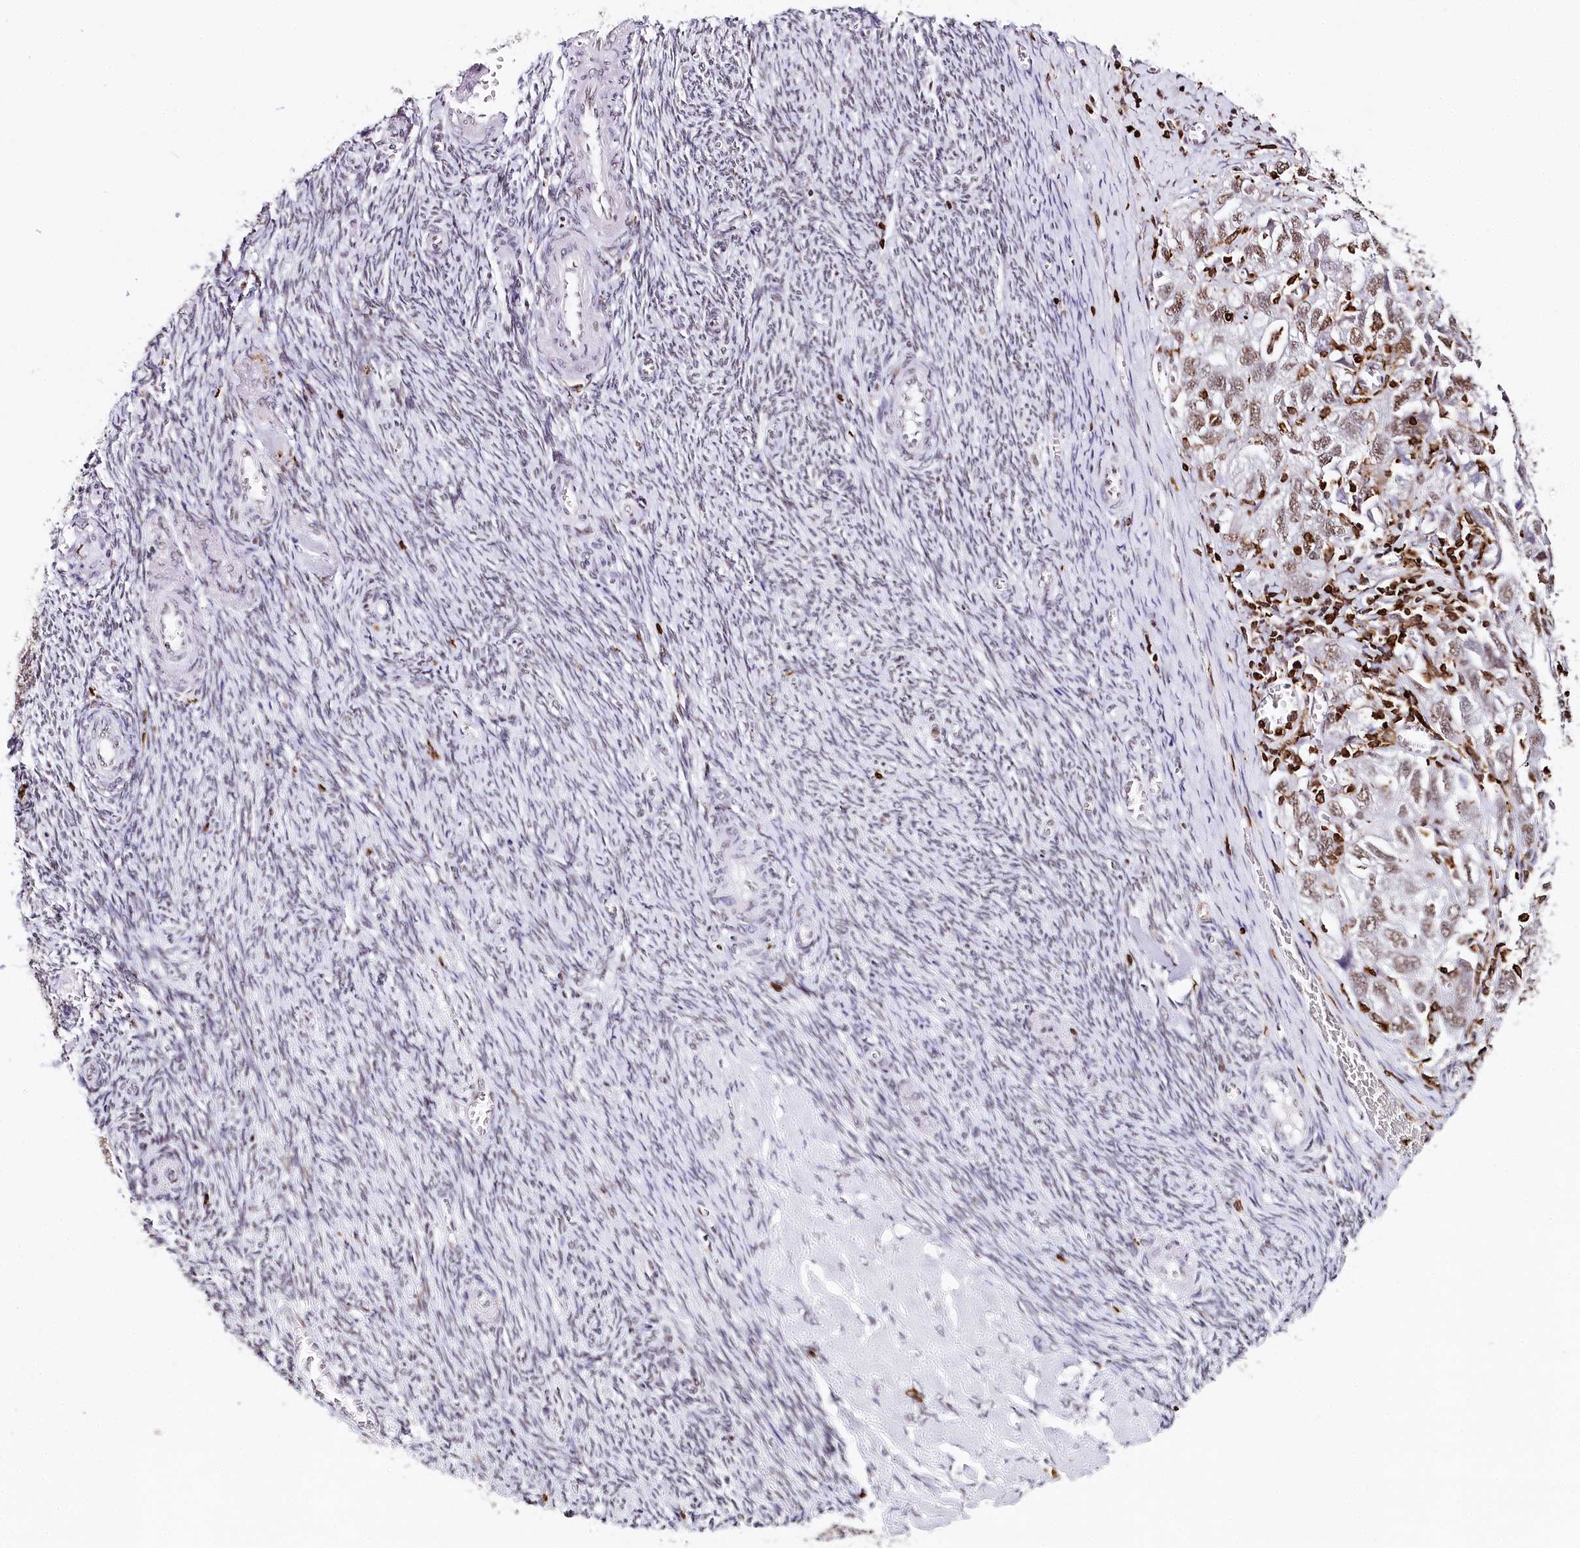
{"staining": {"intensity": "weak", "quantity": ">75%", "location": "nuclear"}, "tissue": "ovarian cancer", "cell_type": "Tumor cells", "image_type": "cancer", "snomed": [{"axis": "morphology", "description": "Carcinoma, NOS"}, {"axis": "morphology", "description": "Cystadenocarcinoma, serous, NOS"}, {"axis": "topography", "description": "Ovary"}], "caption": "Tumor cells reveal low levels of weak nuclear expression in approximately >75% of cells in ovarian carcinoma.", "gene": "BARD1", "patient": {"sex": "female", "age": 69}}